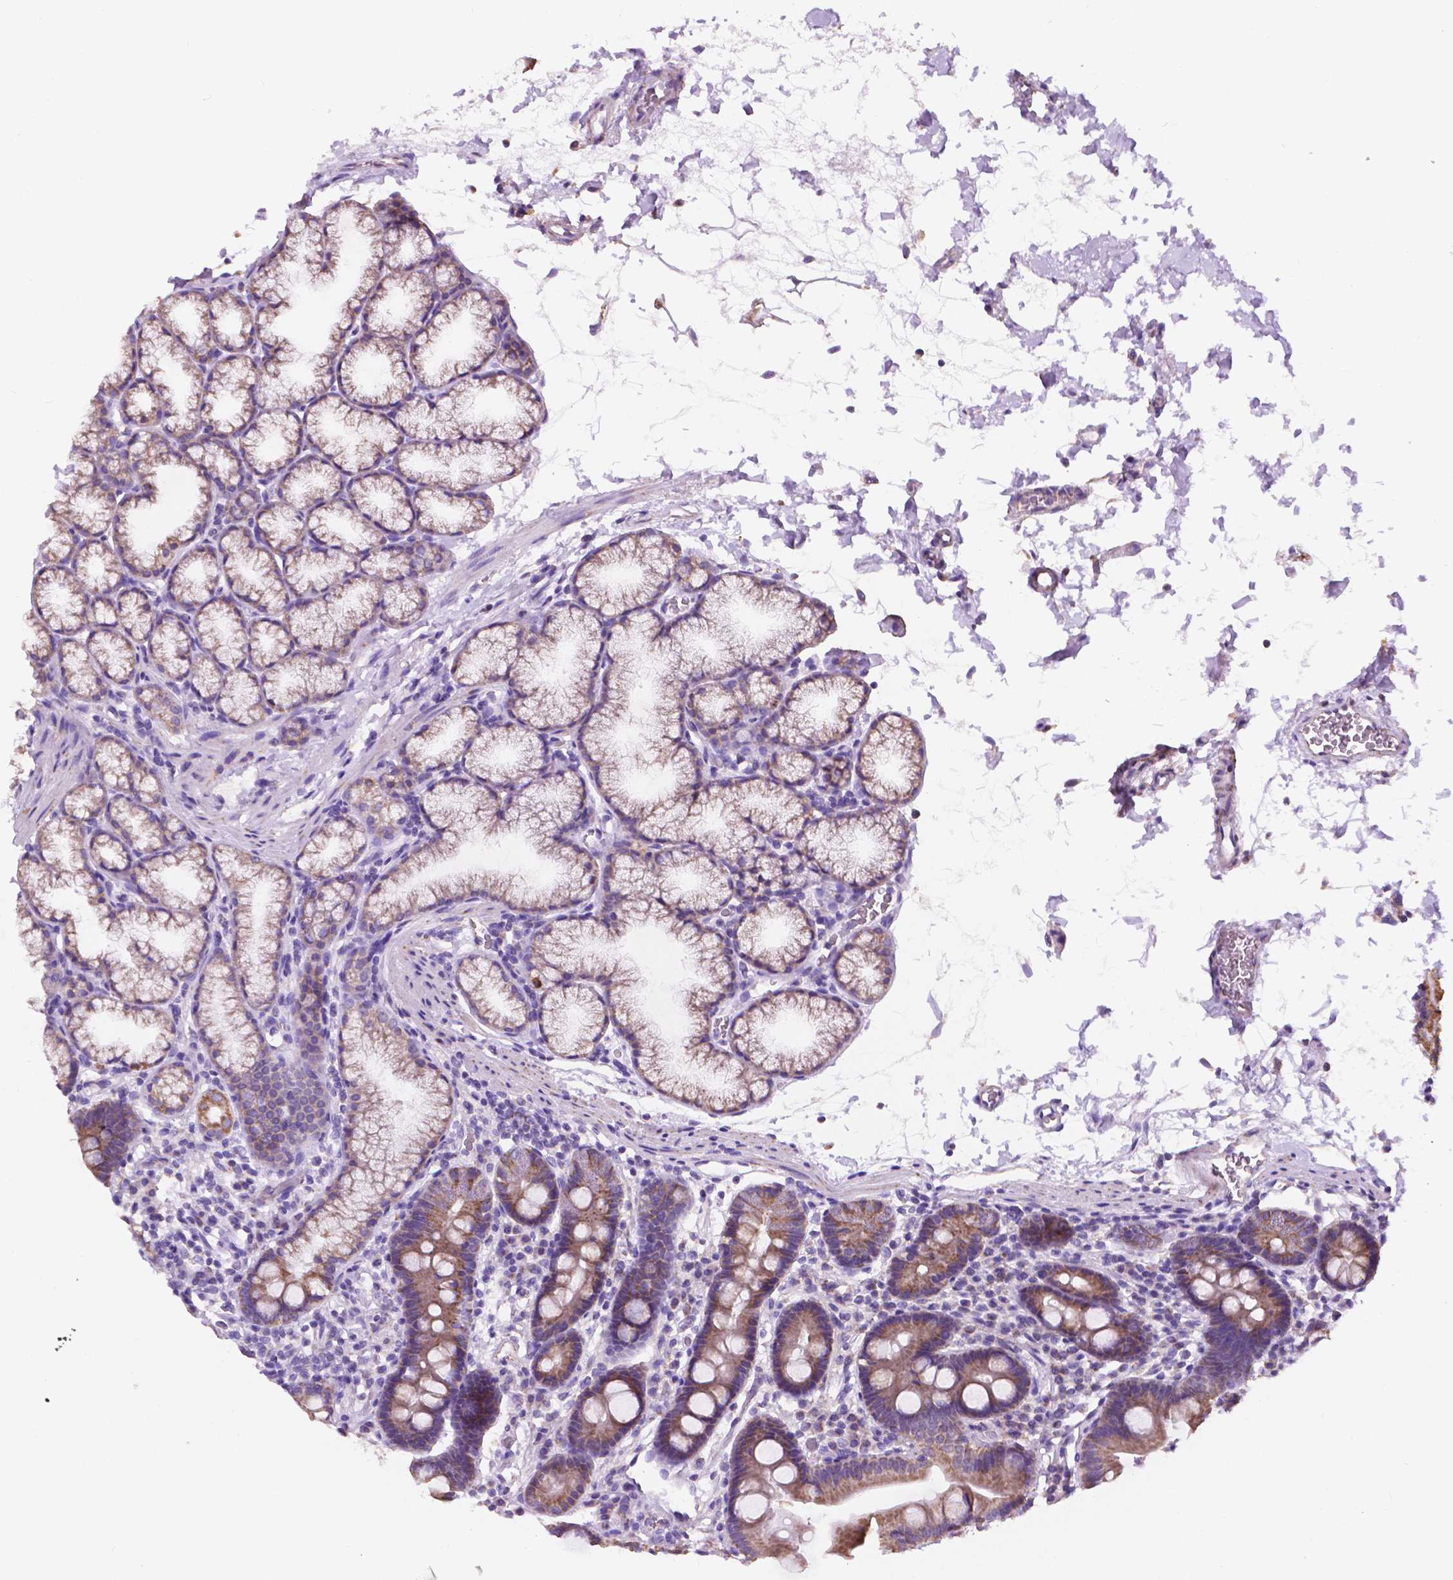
{"staining": {"intensity": "moderate", "quantity": "25%-75%", "location": "cytoplasmic/membranous"}, "tissue": "duodenum", "cell_type": "Glandular cells", "image_type": "normal", "snomed": [{"axis": "morphology", "description": "Normal tissue, NOS"}, {"axis": "topography", "description": "Pancreas"}, {"axis": "topography", "description": "Duodenum"}], "caption": "Immunohistochemistry image of benign duodenum: human duodenum stained using IHC shows medium levels of moderate protein expression localized specifically in the cytoplasmic/membranous of glandular cells, appearing as a cytoplasmic/membranous brown color.", "gene": "TRPV5", "patient": {"sex": "male", "age": 59}}